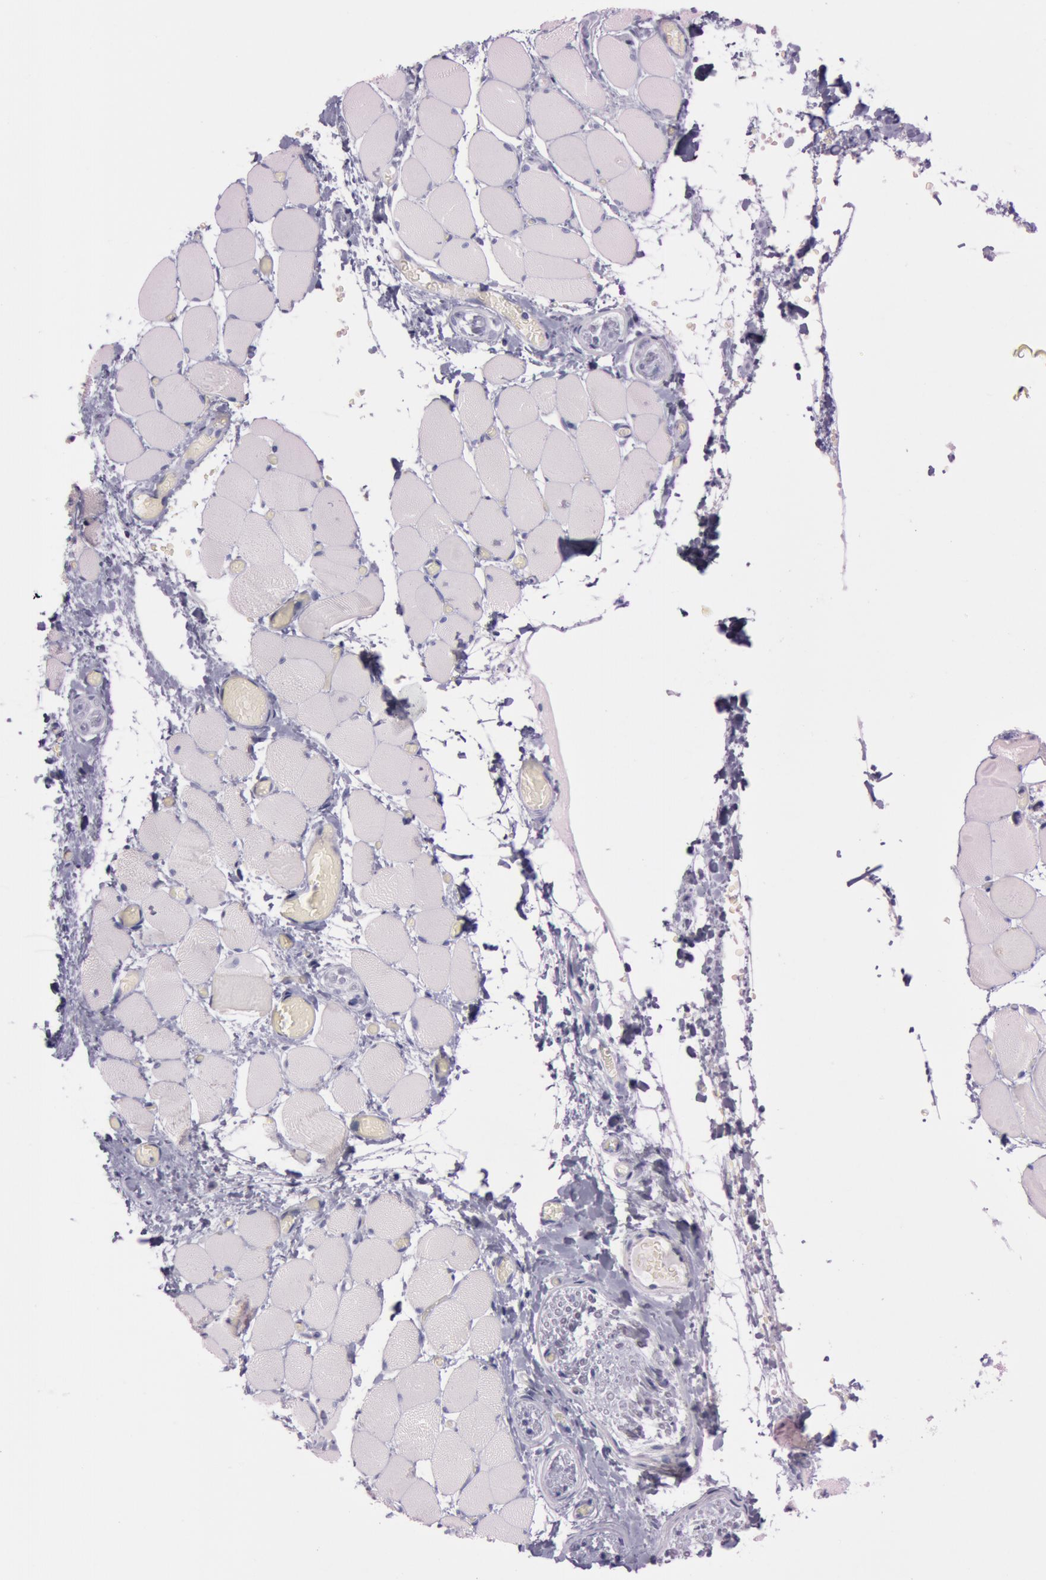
{"staining": {"intensity": "negative", "quantity": "none", "location": "none"}, "tissue": "skeletal muscle", "cell_type": "Myocytes", "image_type": "normal", "snomed": [{"axis": "morphology", "description": "Normal tissue, NOS"}, {"axis": "topography", "description": "Skeletal muscle"}, {"axis": "topography", "description": "Soft tissue"}], "caption": "Immunohistochemistry micrograph of normal skeletal muscle stained for a protein (brown), which shows no positivity in myocytes. (IHC, brightfield microscopy, high magnification).", "gene": "S100A7", "patient": {"sex": "female", "age": 58}}